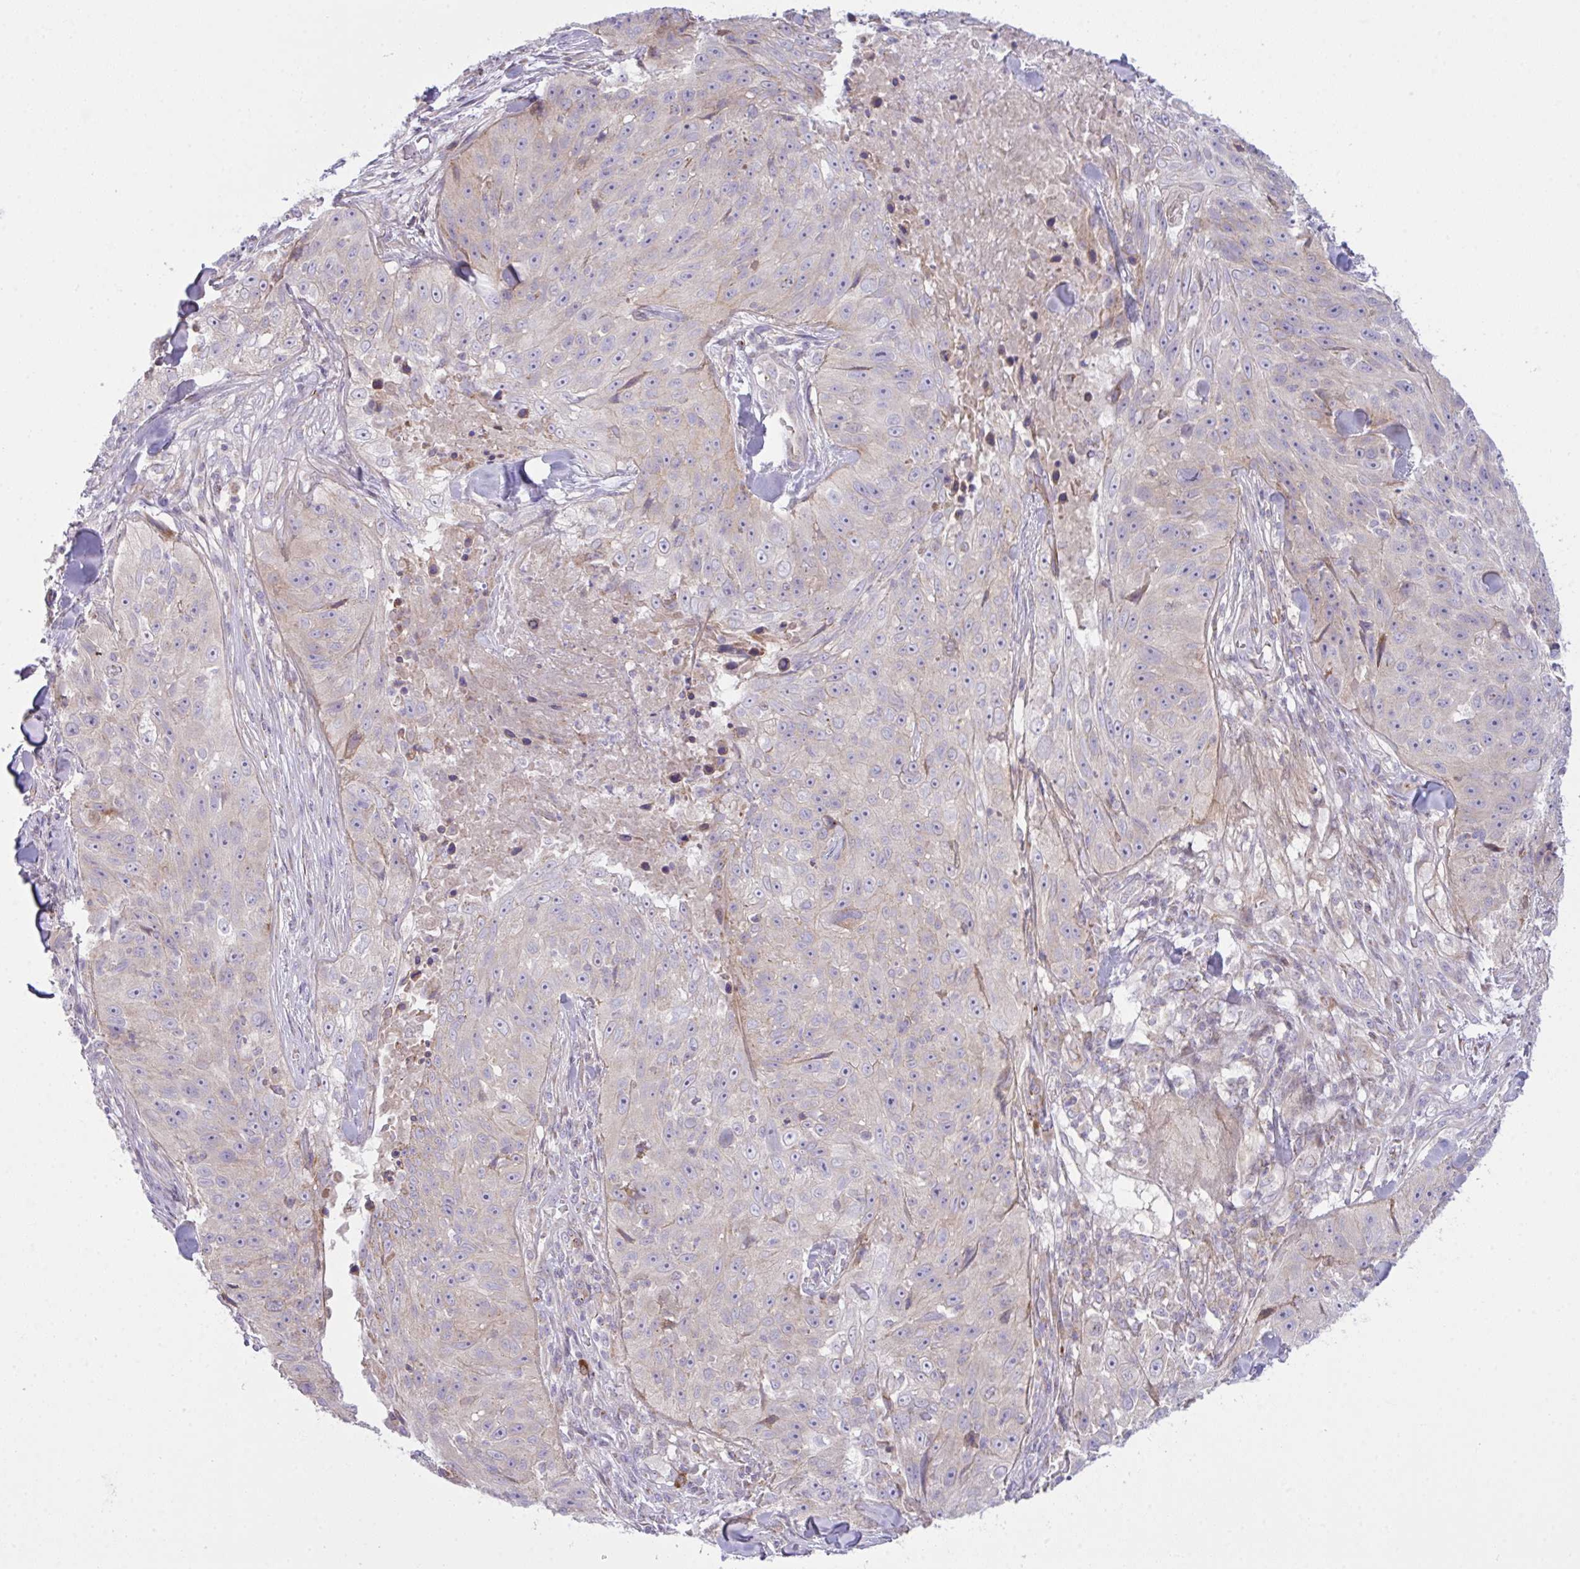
{"staining": {"intensity": "weak", "quantity": "<25%", "location": "cytoplasmic/membranous"}, "tissue": "skin cancer", "cell_type": "Tumor cells", "image_type": "cancer", "snomed": [{"axis": "morphology", "description": "Squamous cell carcinoma, NOS"}, {"axis": "topography", "description": "Skin"}], "caption": "This histopathology image is of skin squamous cell carcinoma stained with immunohistochemistry (IHC) to label a protein in brown with the nuclei are counter-stained blue. There is no positivity in tumor cells.", "gene": "CHDH", "patient": {"sex": "female", "age": 87}}